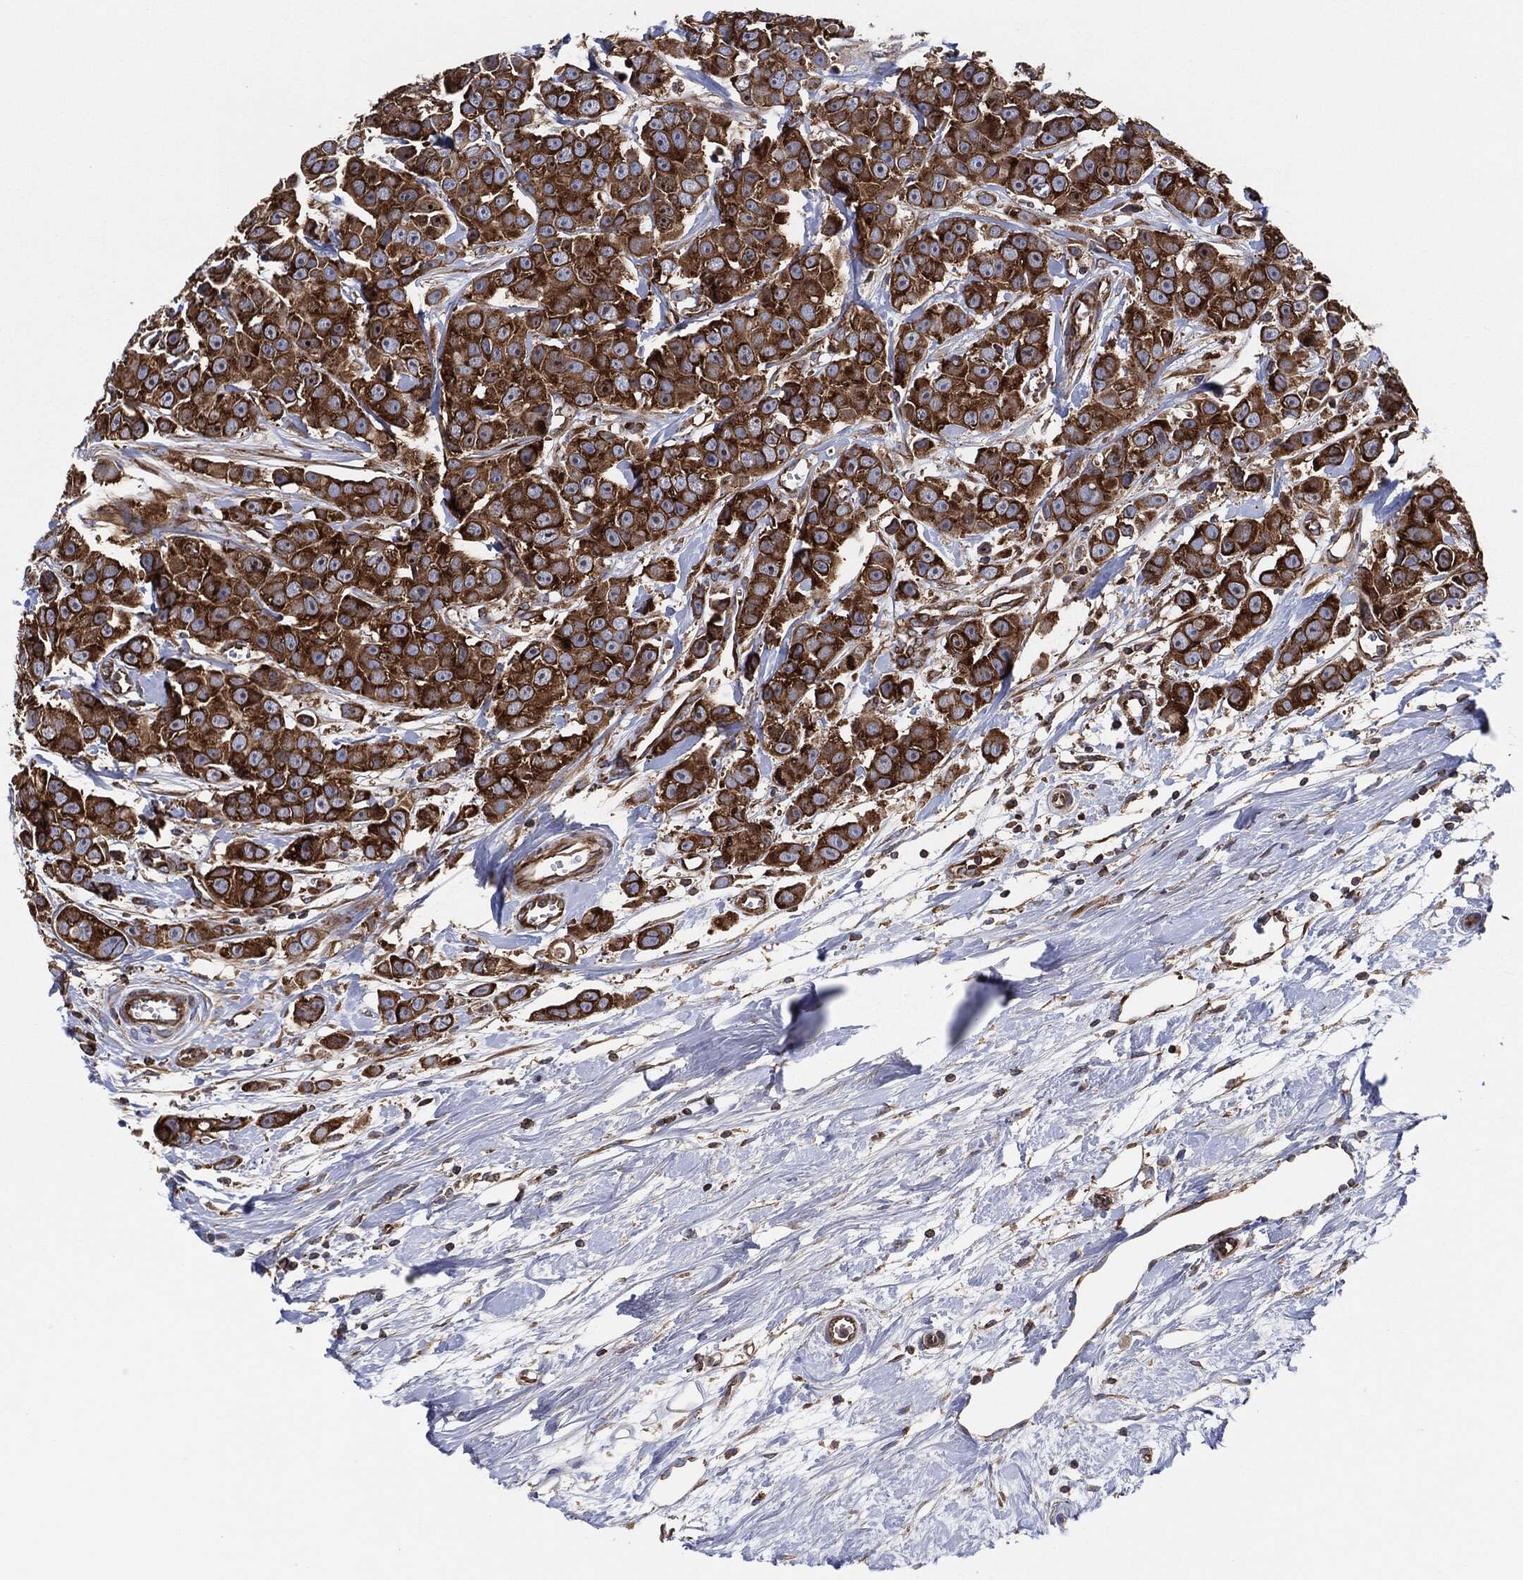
{"staining": {"intensity": "strong", "quantity": ">75%", "location": "cytoplasmic/membranous"}, "tissue": "breast cancer", "cell_type": "Tumor cells", "image_type": "cancer", "snomed": [{"axis": "morphology", "description": "Duct carcinoma"}, {"axis": "topography", "description": "Breast"}], "caption": "This photomicrograph exhibits immunohistochemistry (IHC) staining of human breast infiltrating ductal carcinoma, with high strong cytoplasmic/membranous expression in approximately >75% of tumor cells.", "gene": "EIF2S2", "patient": {"sex": "female", "age": 35}}